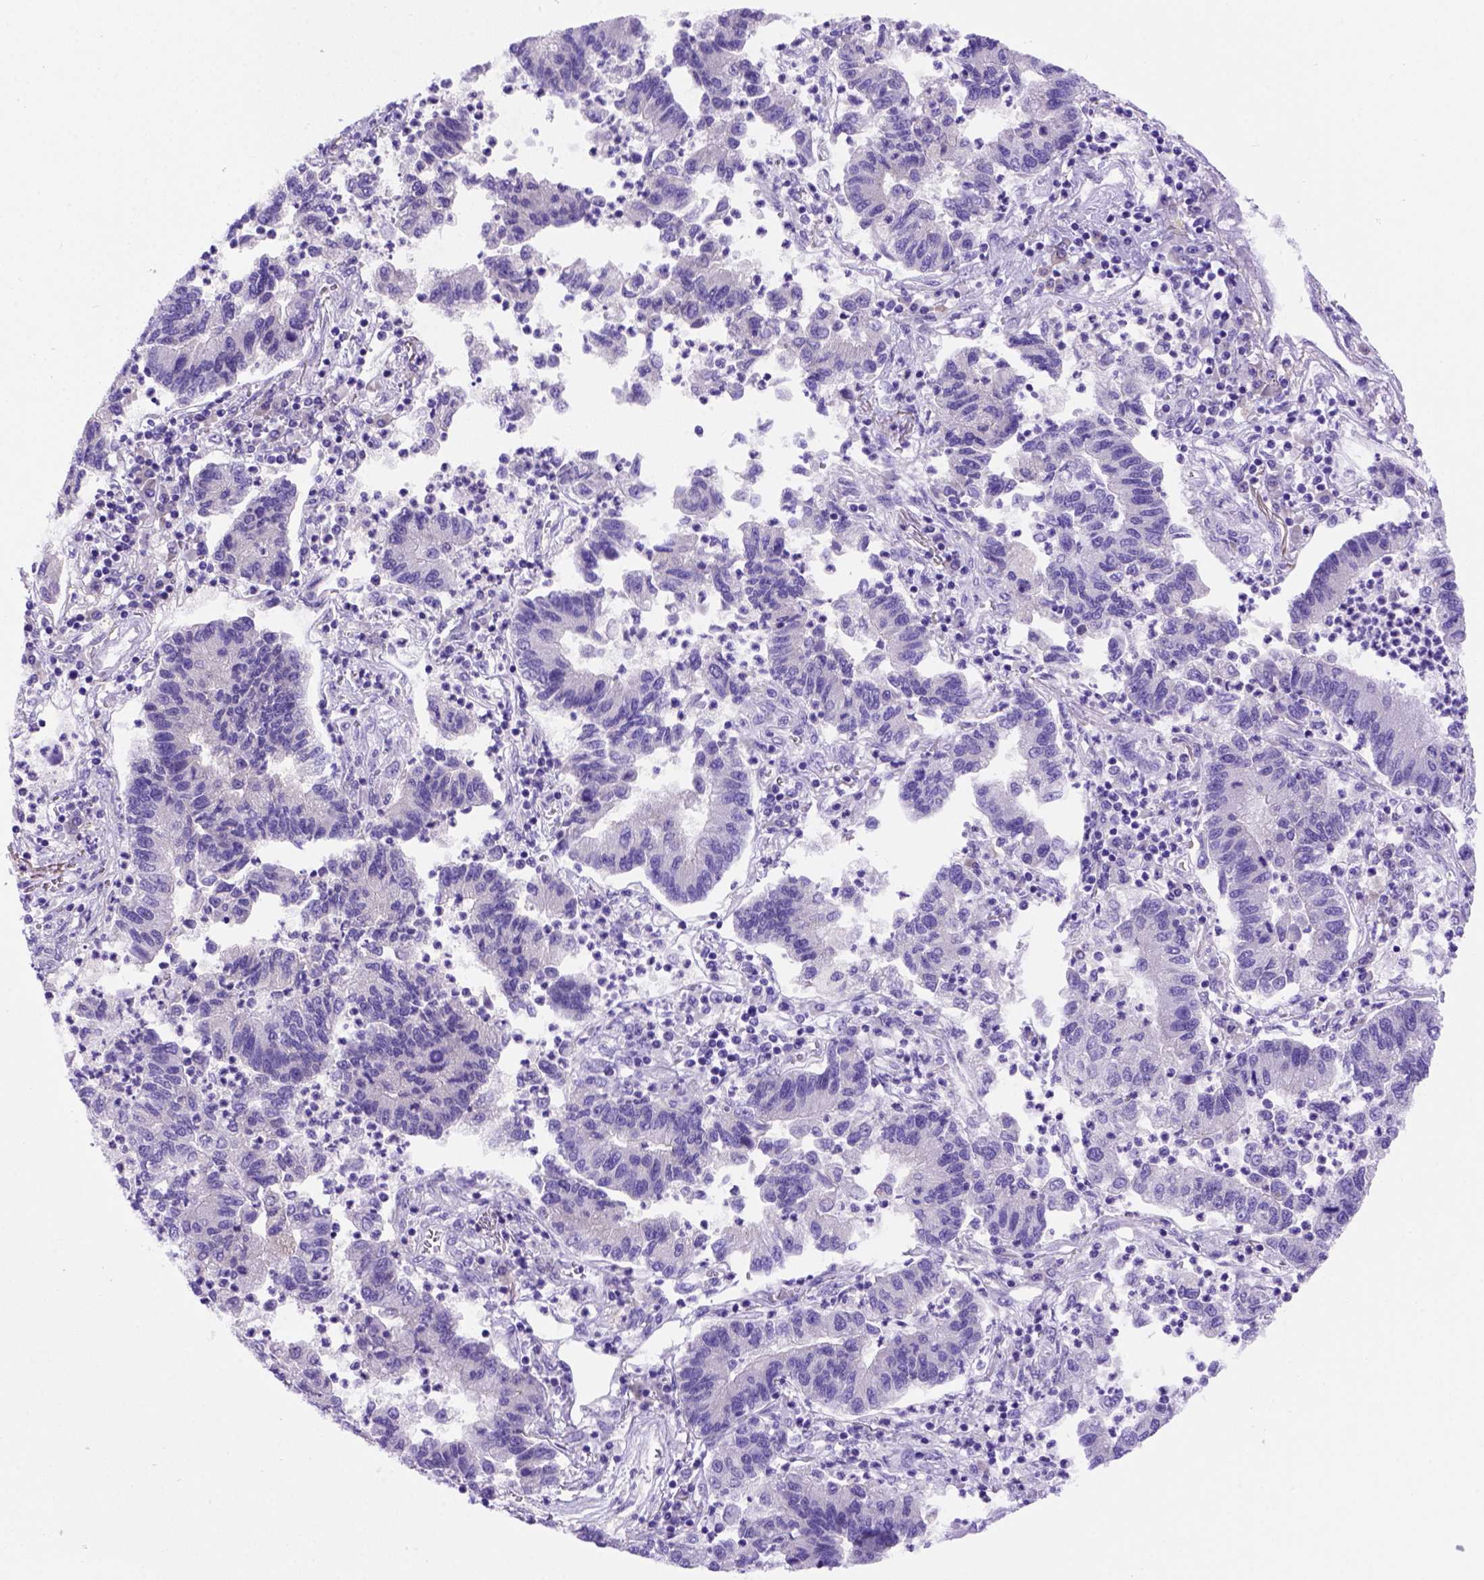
{"staining": {"intensity": "negative", "quantity": "none", "location": "none"}, "tissue": "lung cancer", "cell_type": "Tumor cells", "image_type": "cancer", "snomed": [{"axis": "morphology", "description": "Adenocarcinoma, NOS"}, {"axis": "topography", "description": "Lung"}], "caption": "Lung cancer was stained to show a protein in brown. There is no significant expression in tumor cells. Brightfield microscopy of immunohistochemistry (IHC) stained with DAB (brown) and hematoxylin (blue), captured at high magnification.", "gene": "FAM81B", "patient": {"sex": "female", "age": 57}}